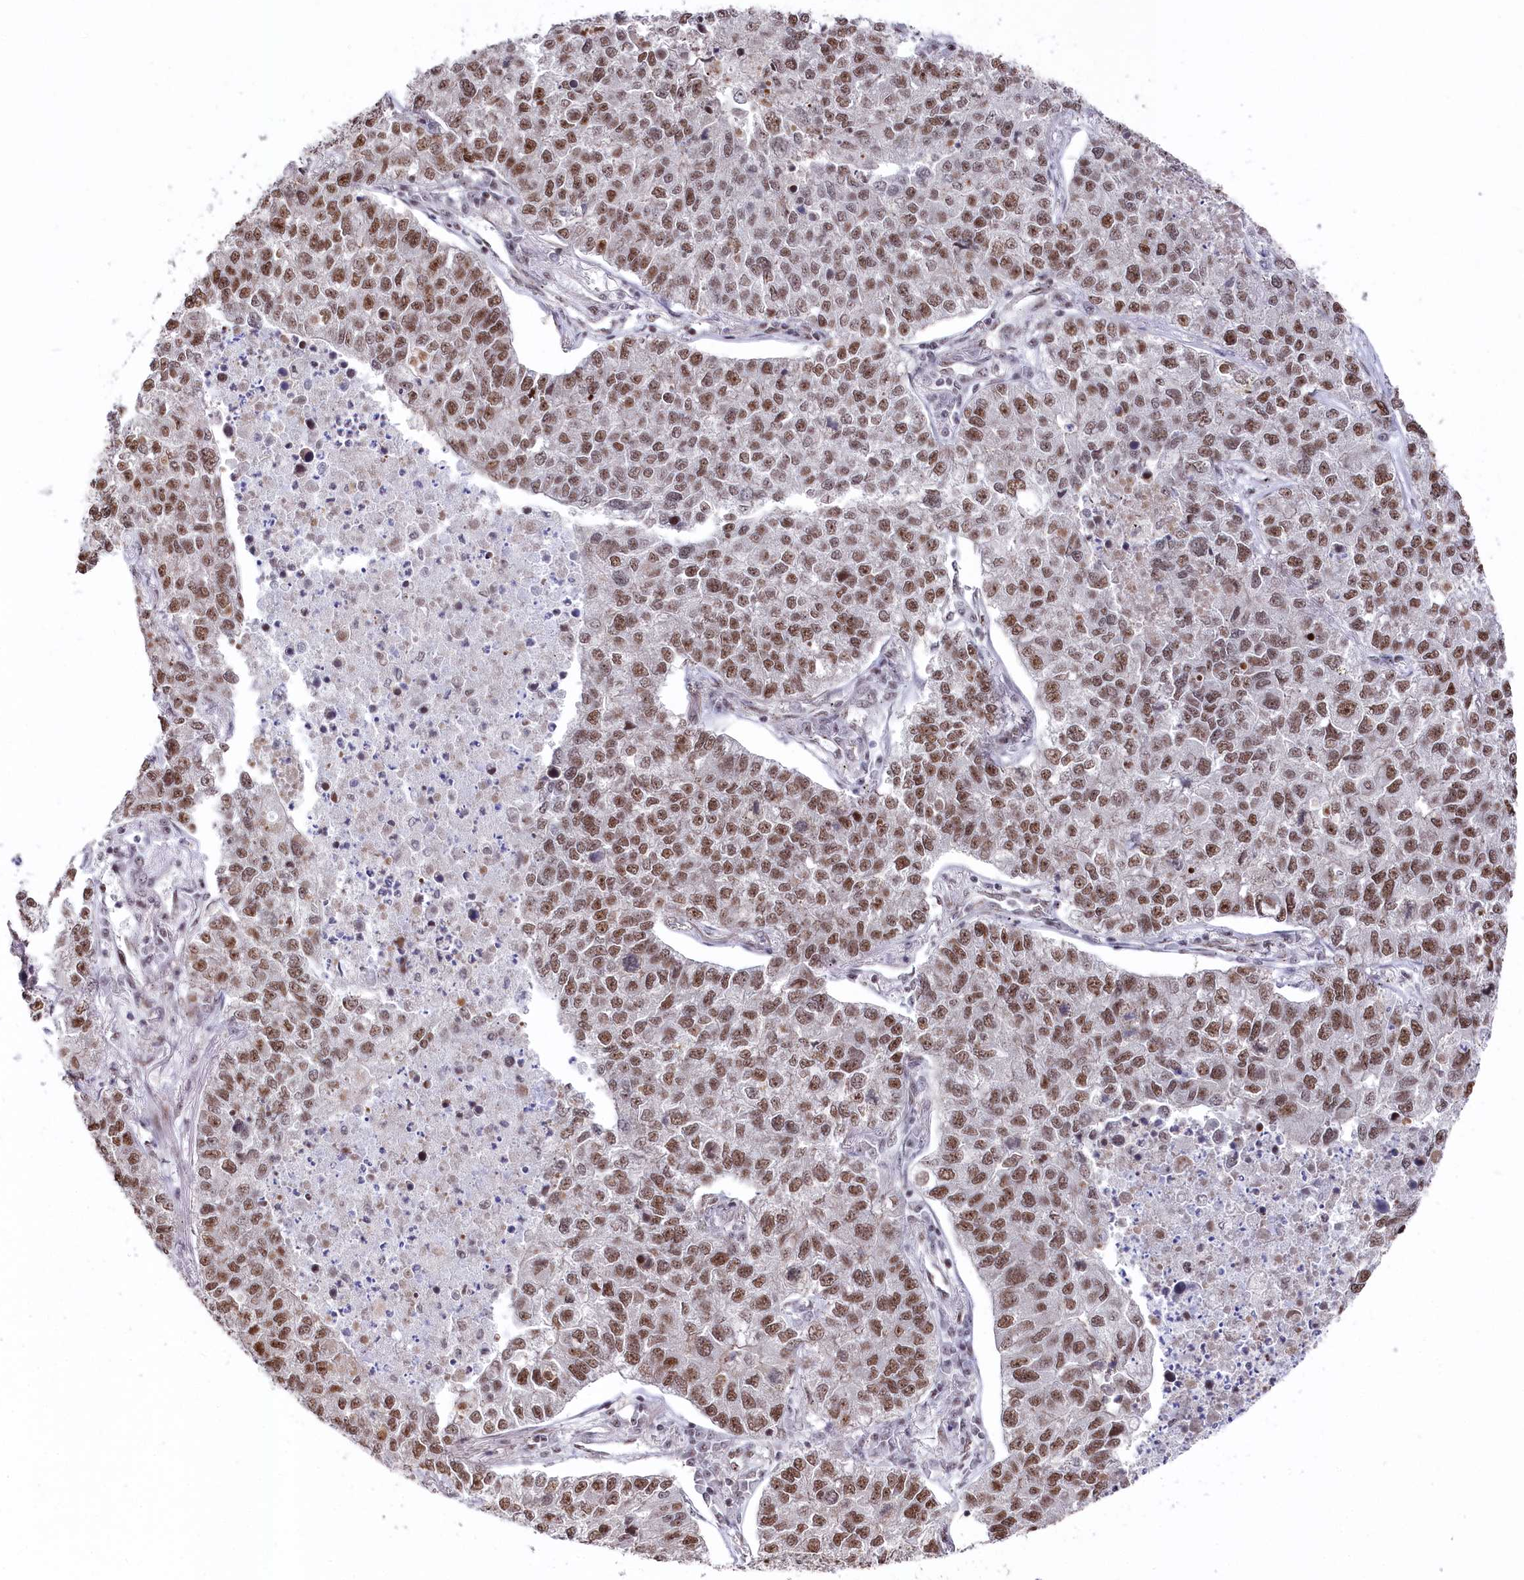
{"staining": {"intensity": "moderate", "quantity": ">75%", "location": "nuclear"}, "tissue": "lung cancer", "cell_type": "Tumor cells", "image_type": "cancer", "snomed": [{"axis": "morphology", "description": "Adenocarcinoma, NOS"}, {"axis": "topography", "description": "Lung"}], "caption": "This is a histology image of immunohistochemistry staining of adenocarcinoma (lung), which shows moderate staining in the nuclear of tumor cells.", "gene": "POLR2H", "patient": {"sex": "male", "age": 49}}